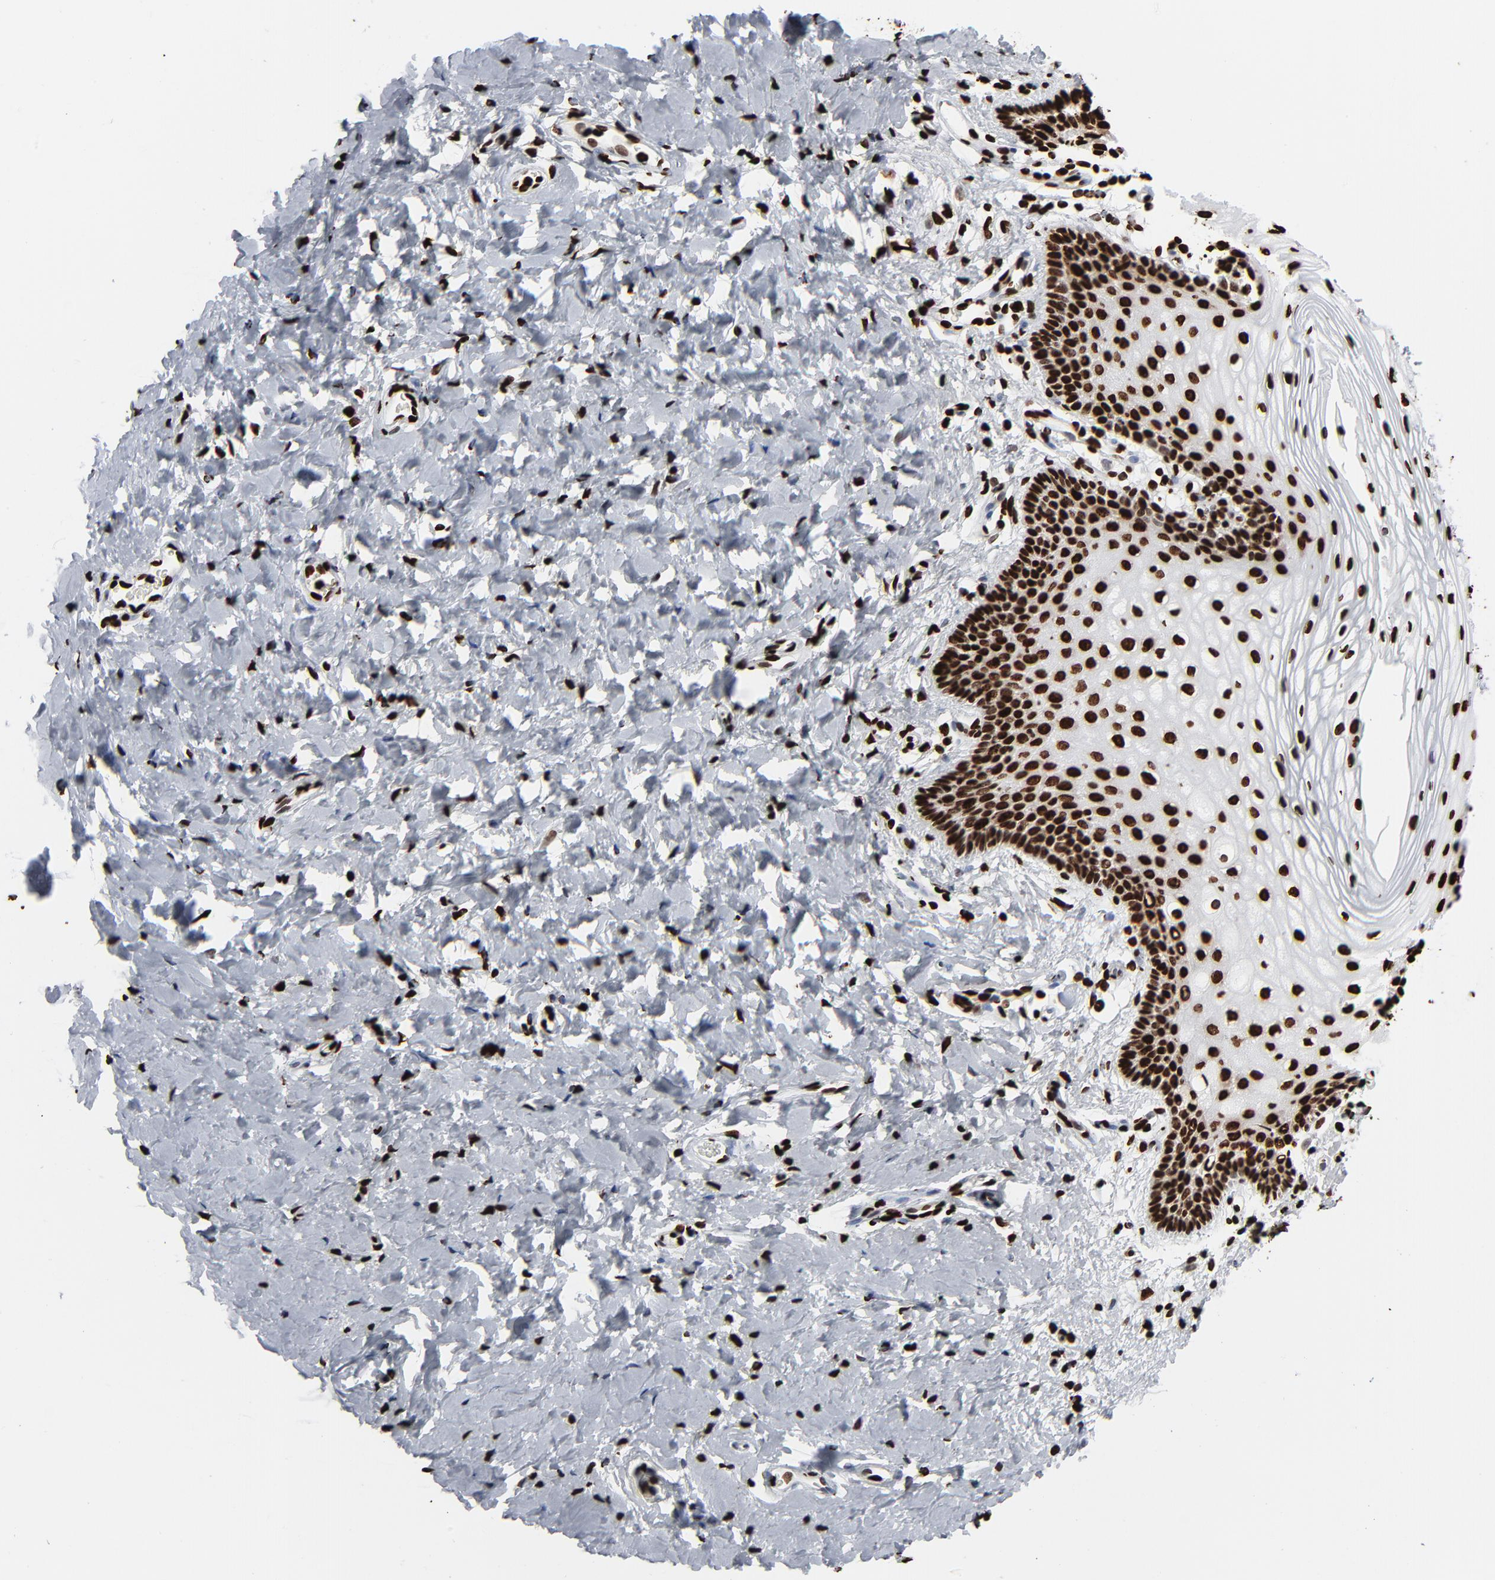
{"staining": {"intensity": "strong", "quantity": ">75%", "location": "nuclear"}, "tissue": "vagina", "cell_type": "Squamous epithelial cells", "image_type": "normal", "snomed": [{"axis": "morphology", "description": "Normal tissue, NOS"}, {"axis": "topography", "description": "Vagina"}], "caption": "Unremarkable vagina displays strong nuclear expression in about >75% of squamous epithelial cells, visualized by immunohistochemistry. (DAB (3,3'-diaminobenzidine) IHC, brown staining for protein, blue staining for nuclei).", "gene": "H3", "patient": {"sex": "female", "age": 55}}